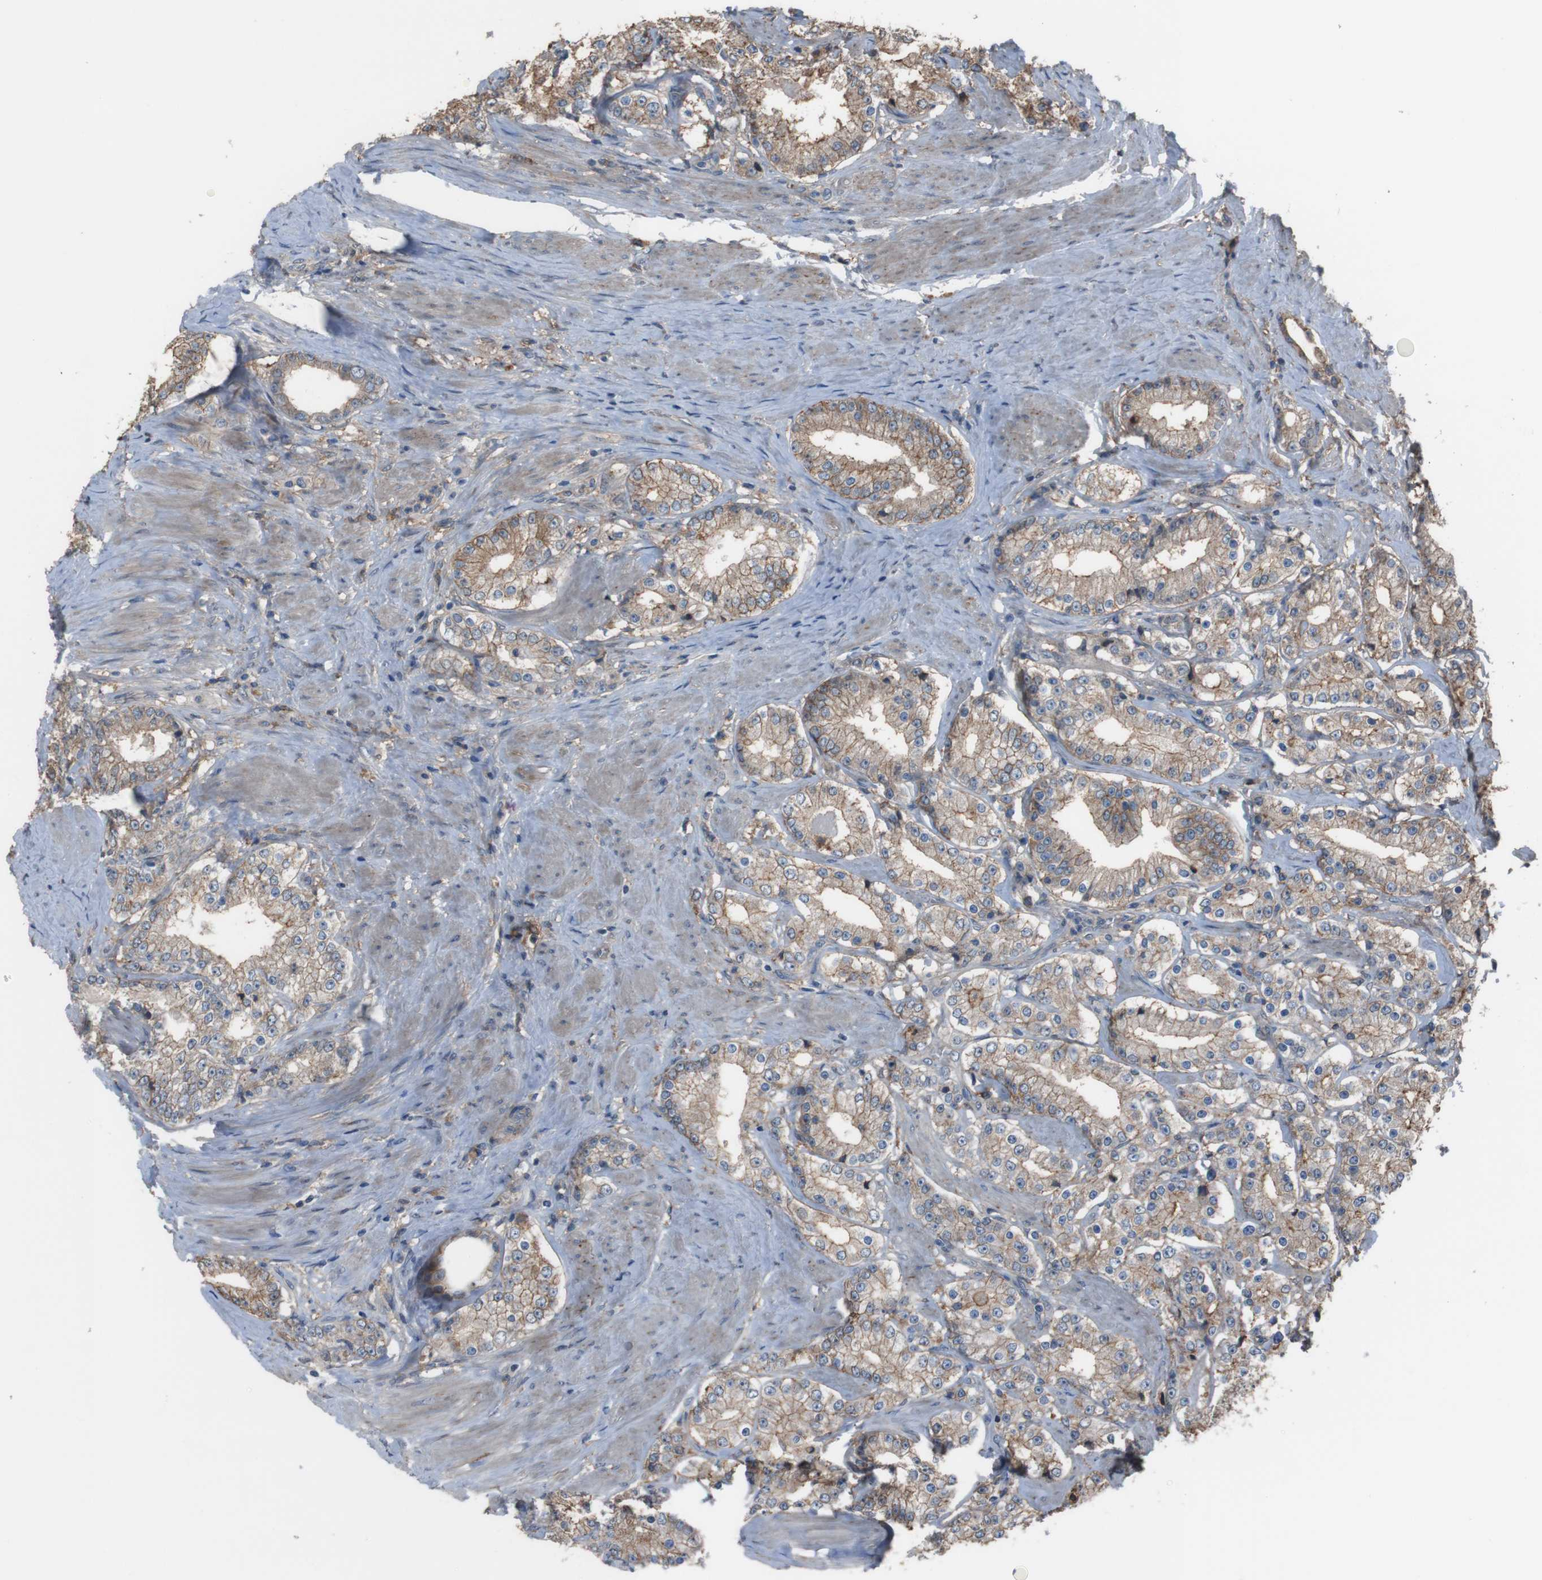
{"staining": {"intensity": "moderate", "quantity": "25%-75%", "location": "cytoplasmic/membranous"}, "tissue": "prostate cancer", "cell_type": "Tumor cells", "image_type": "cancer", "snomed": [{"axis": "morphology", "description": "Adenocarcinoma, Low grade"}, {"axis": "topography", "description": "Prostate"}], "caption": "IHC staining of prostate cancer (adenocarcinoma (low-grade)), which shows medium levels of moderate cytoplasmic/membranous expression in about 25%-75% of tumor cells indicating moderate cytoplasmic/membranous protein positivity. The staining was performed using DAB (3,3'-diaminobenzidine) (brown) for protein detection and nuclei were counterstained in hematoxylin (blue).", "gene": "ATP2B1", "patient": {"sex": "male", "age": 63}}